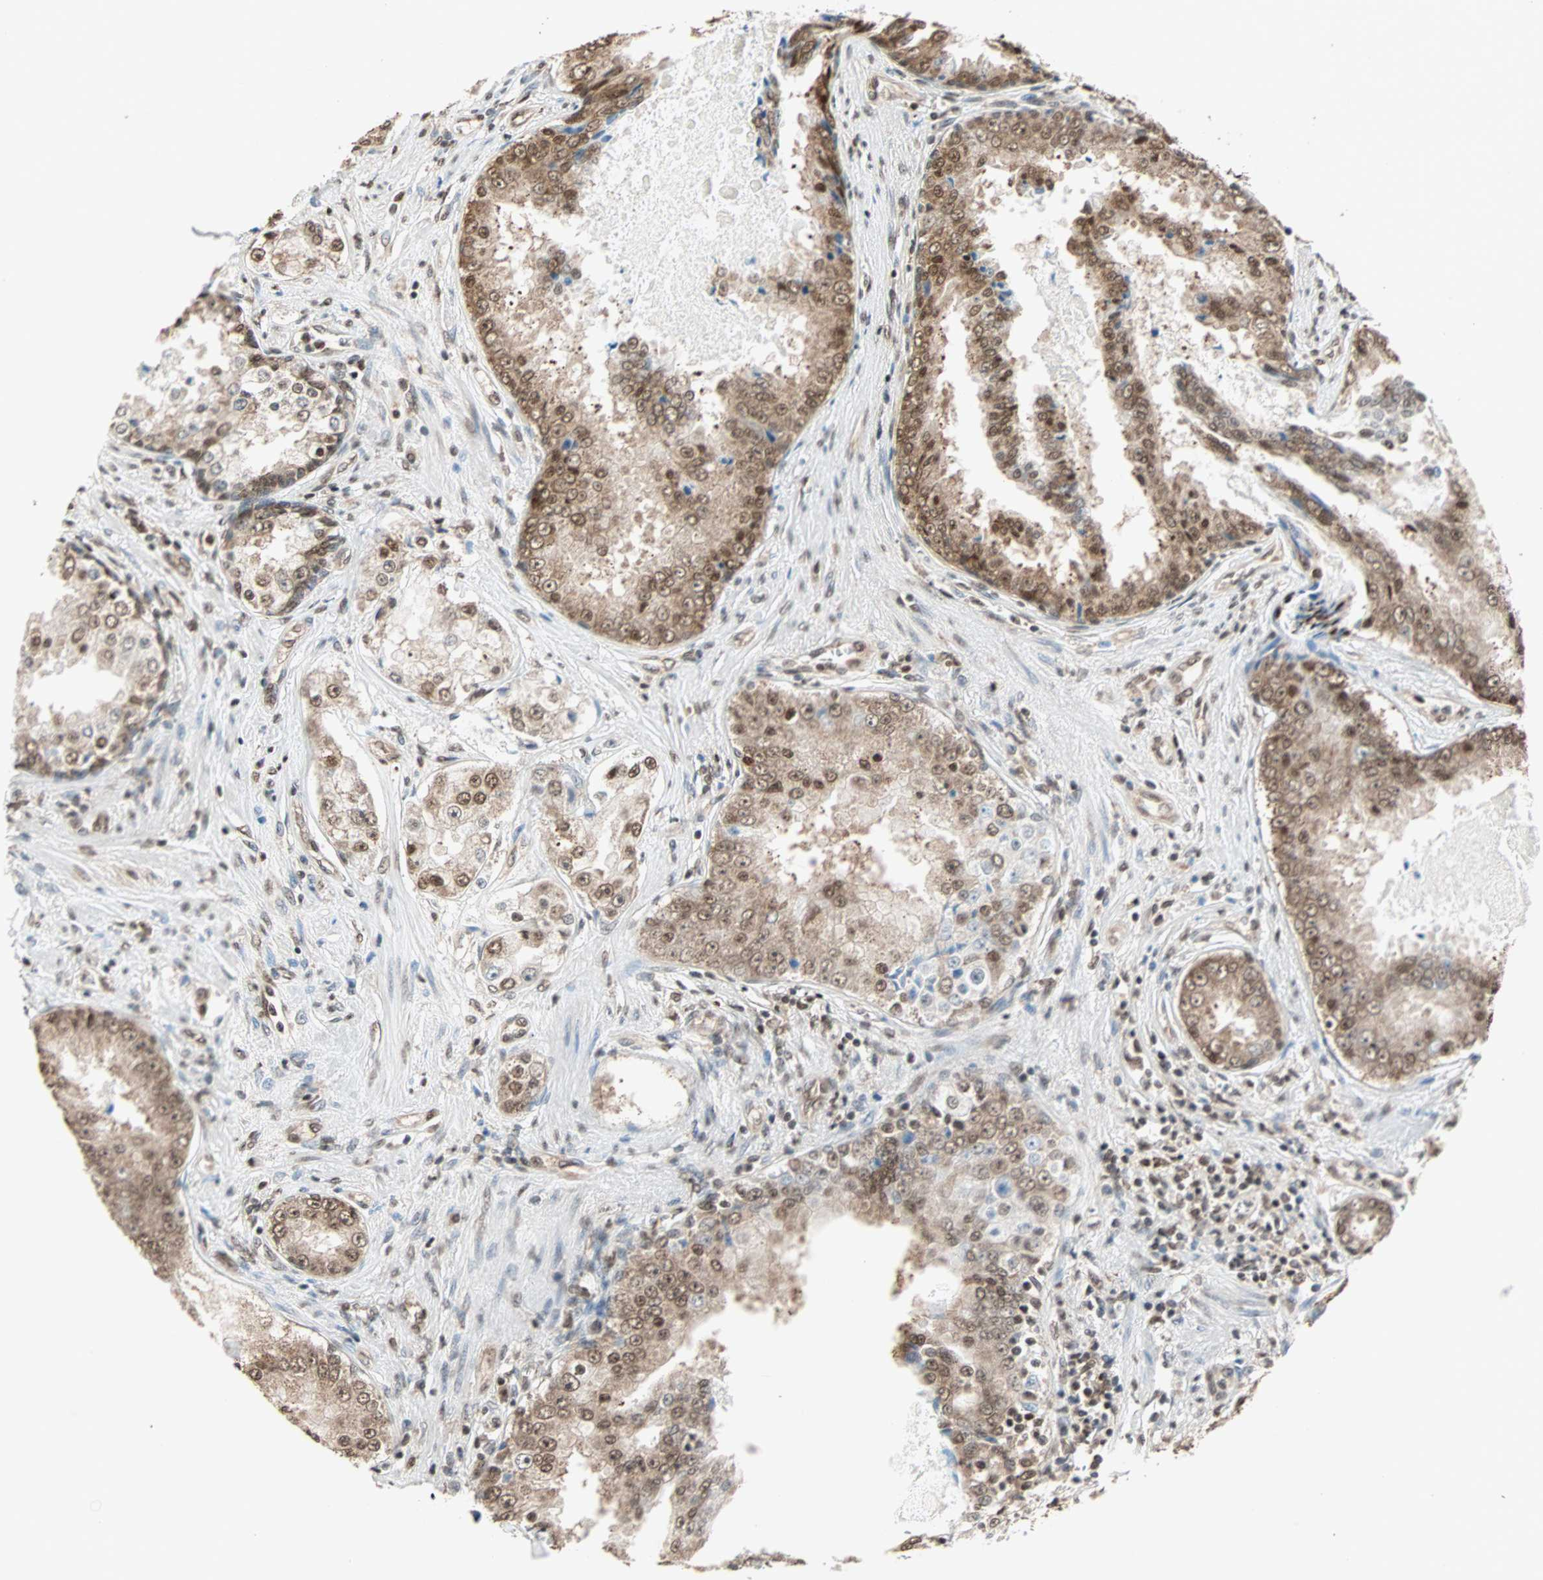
{"staining": {"intensity": "moderate", "quantity": ">75%", "location": "nuclear"}, "tissue": "prostate cancer", "cell_type": "Tumor cells", "image_type": "cancer", "snomed": [{"axis": "morphology", "description": "Adenocarcinoma, High grade"}, {"axis": "topography", "description": "Prostate"}], "caption": "The immunohistochemical stain shows moderate nuclear expression in tumor cells of prostate adenocarcinoma (high-grade) tissue. Immunohistochemistry (ihc) stains the protein in brown and the nuclei are stained blue.", "gene": "DAZAP1", "patient": {"sex": "male", "age": 73}}